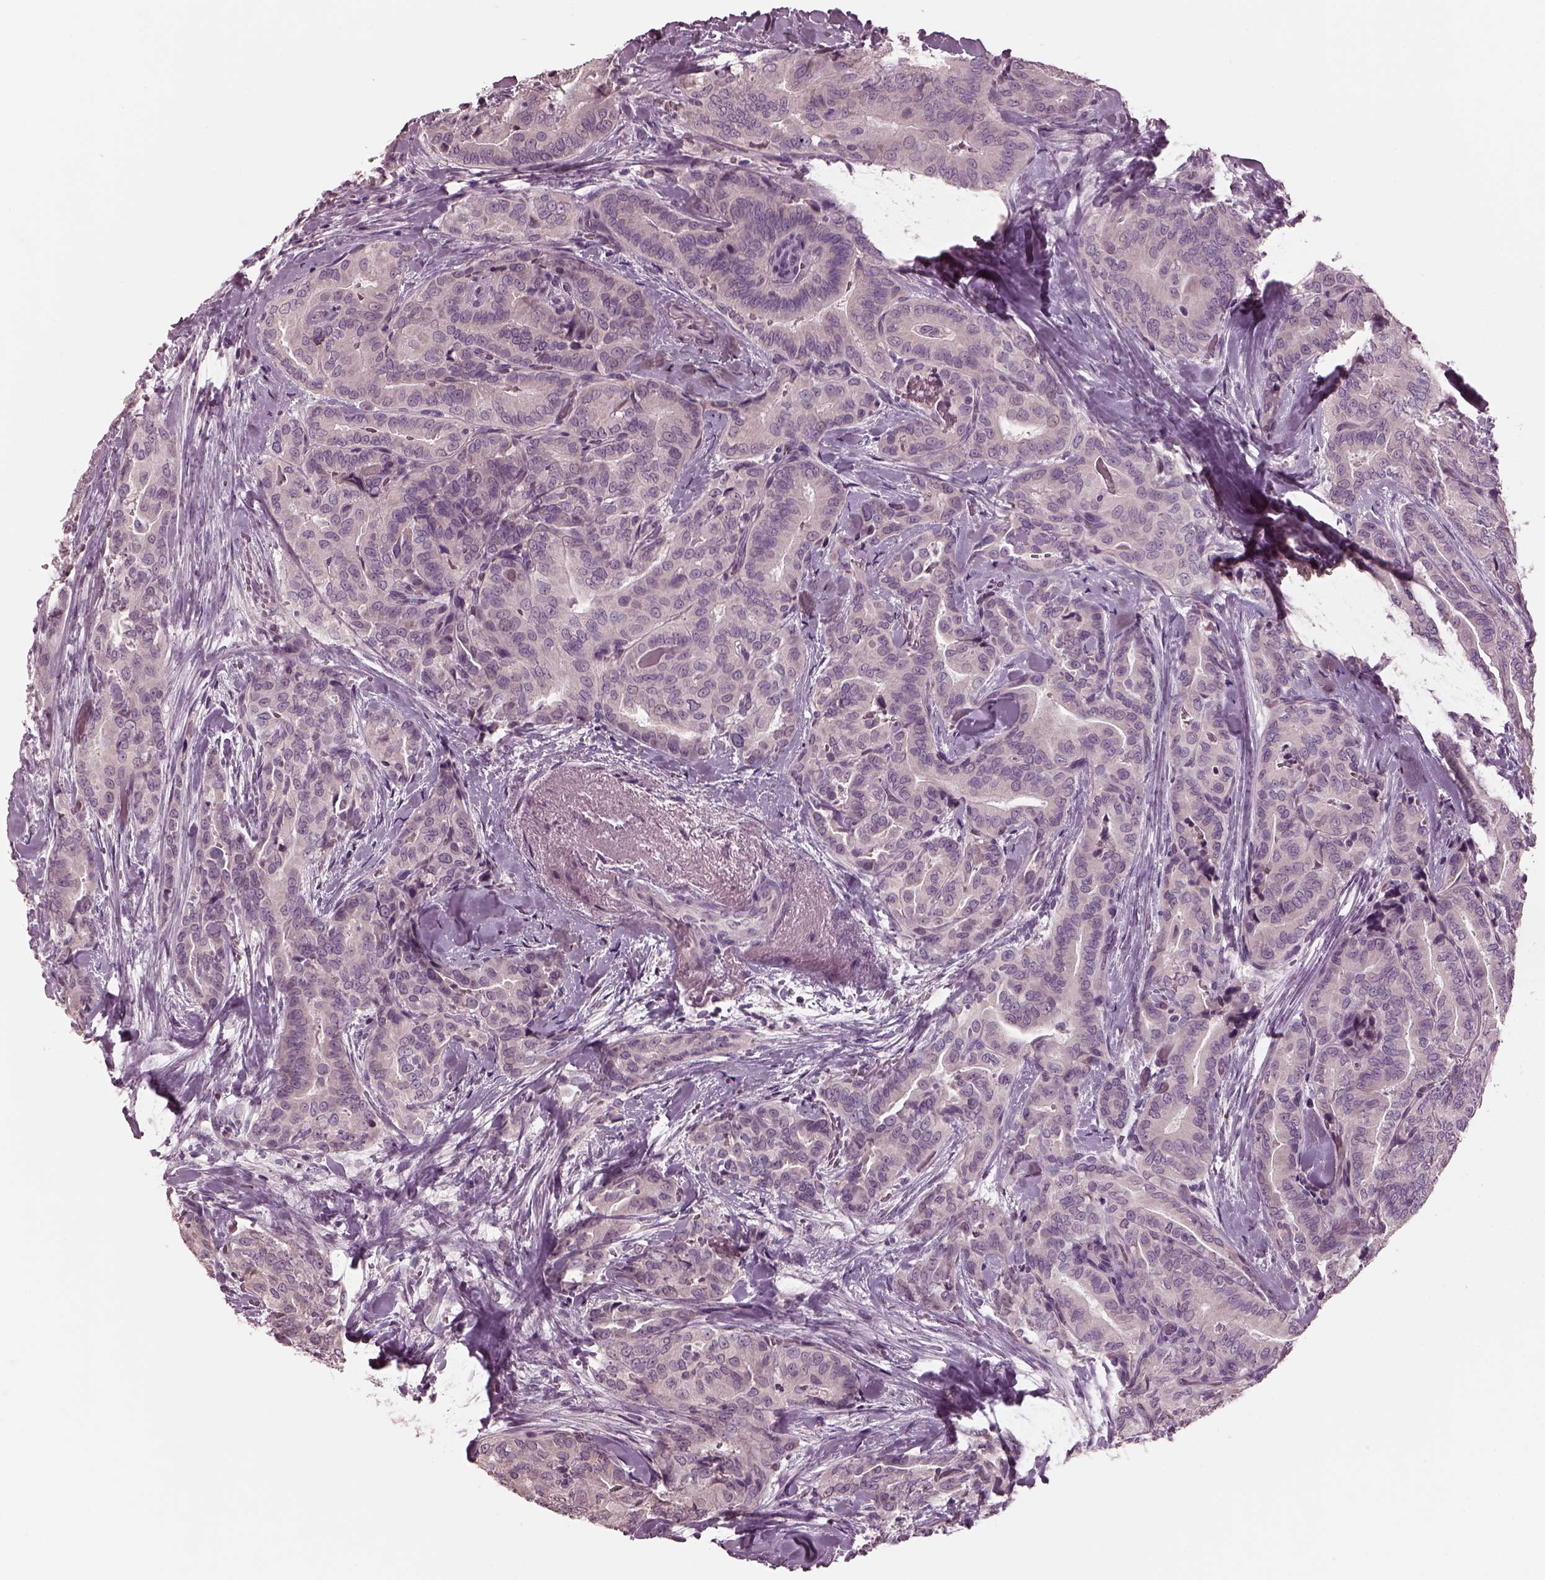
{"staining": {"intensity": "negative", "quantity": "none", "location": "none"}, "tissue": "thyroid cancer", "cell_type": "Tumor cells", "image_type": "cancer", "snomed": [{"axis": "morphology", "description": "Papillary adenocarcinoma, NOS"}, {"axis": "topography", "description": "Thyroid gland"}], "caption": "Tumor cells are negative for brown protein staining in thyroid cancer (papillary adenocarcinoma).", "gene": "RCVRN", "patient": {"sex": "male", "age": 61}}